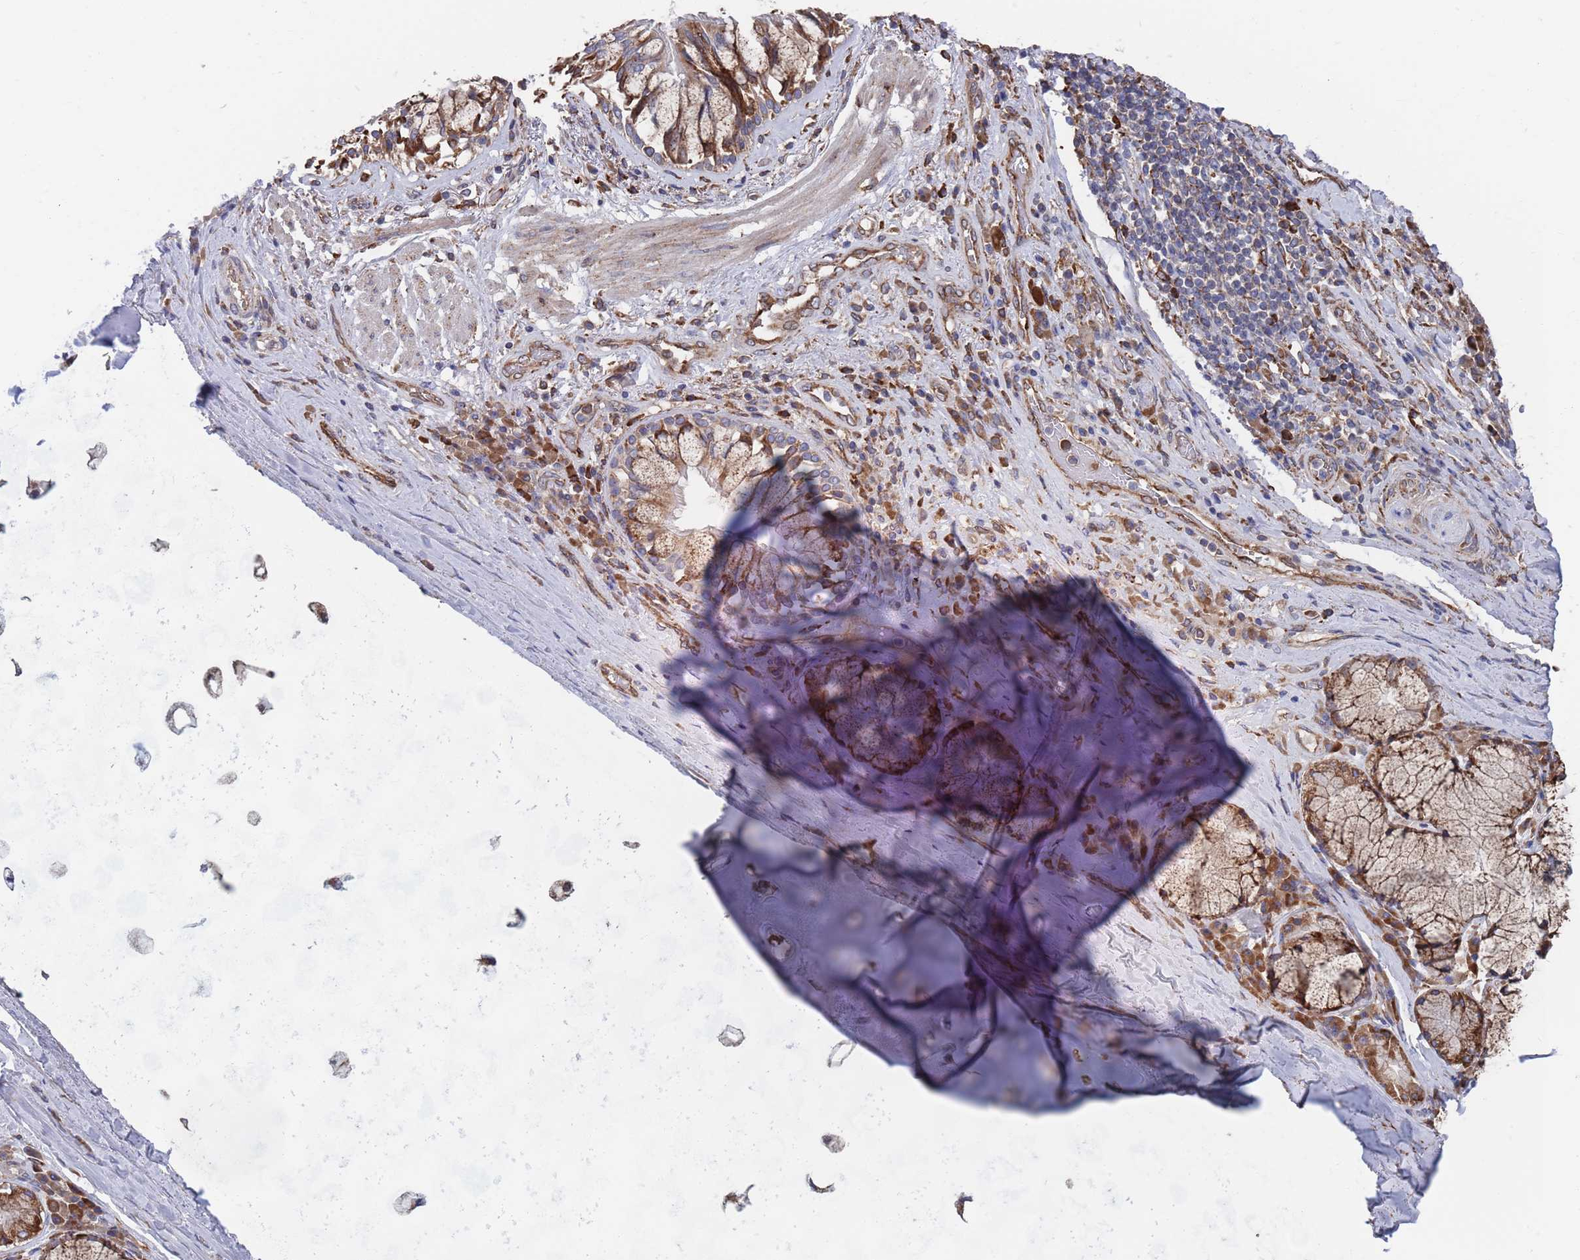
{"staining": {"intensity": "negative", "quantity": "none", "location": "none"}, "tissue": "adipose tissue", "cell_type": "Adipocytes", "image_type": "normal", "snomed": [{"axis": "morphology", "description": "Normal tissue, NOS"}, {"axis": "morphology", "description": "Squamous cell carcinoma, NOS"}, {"axis": "topography", "description": "Bronchus"}, {"axis": "topography", "description": "Lung"}], "caption": "Immunohistochemical staining of unremarkable adipose tissue demonstrates no significant expression in adipocytes. The staining was performed using DAB (3,3'-diaminobenzidine) to visualize the protein expression in brown, while the nuclei were stained in blue with hematoxylin (Magnification: 20x).", "gene": "GID8", "patient": {"sex": "male", "age": 64}}